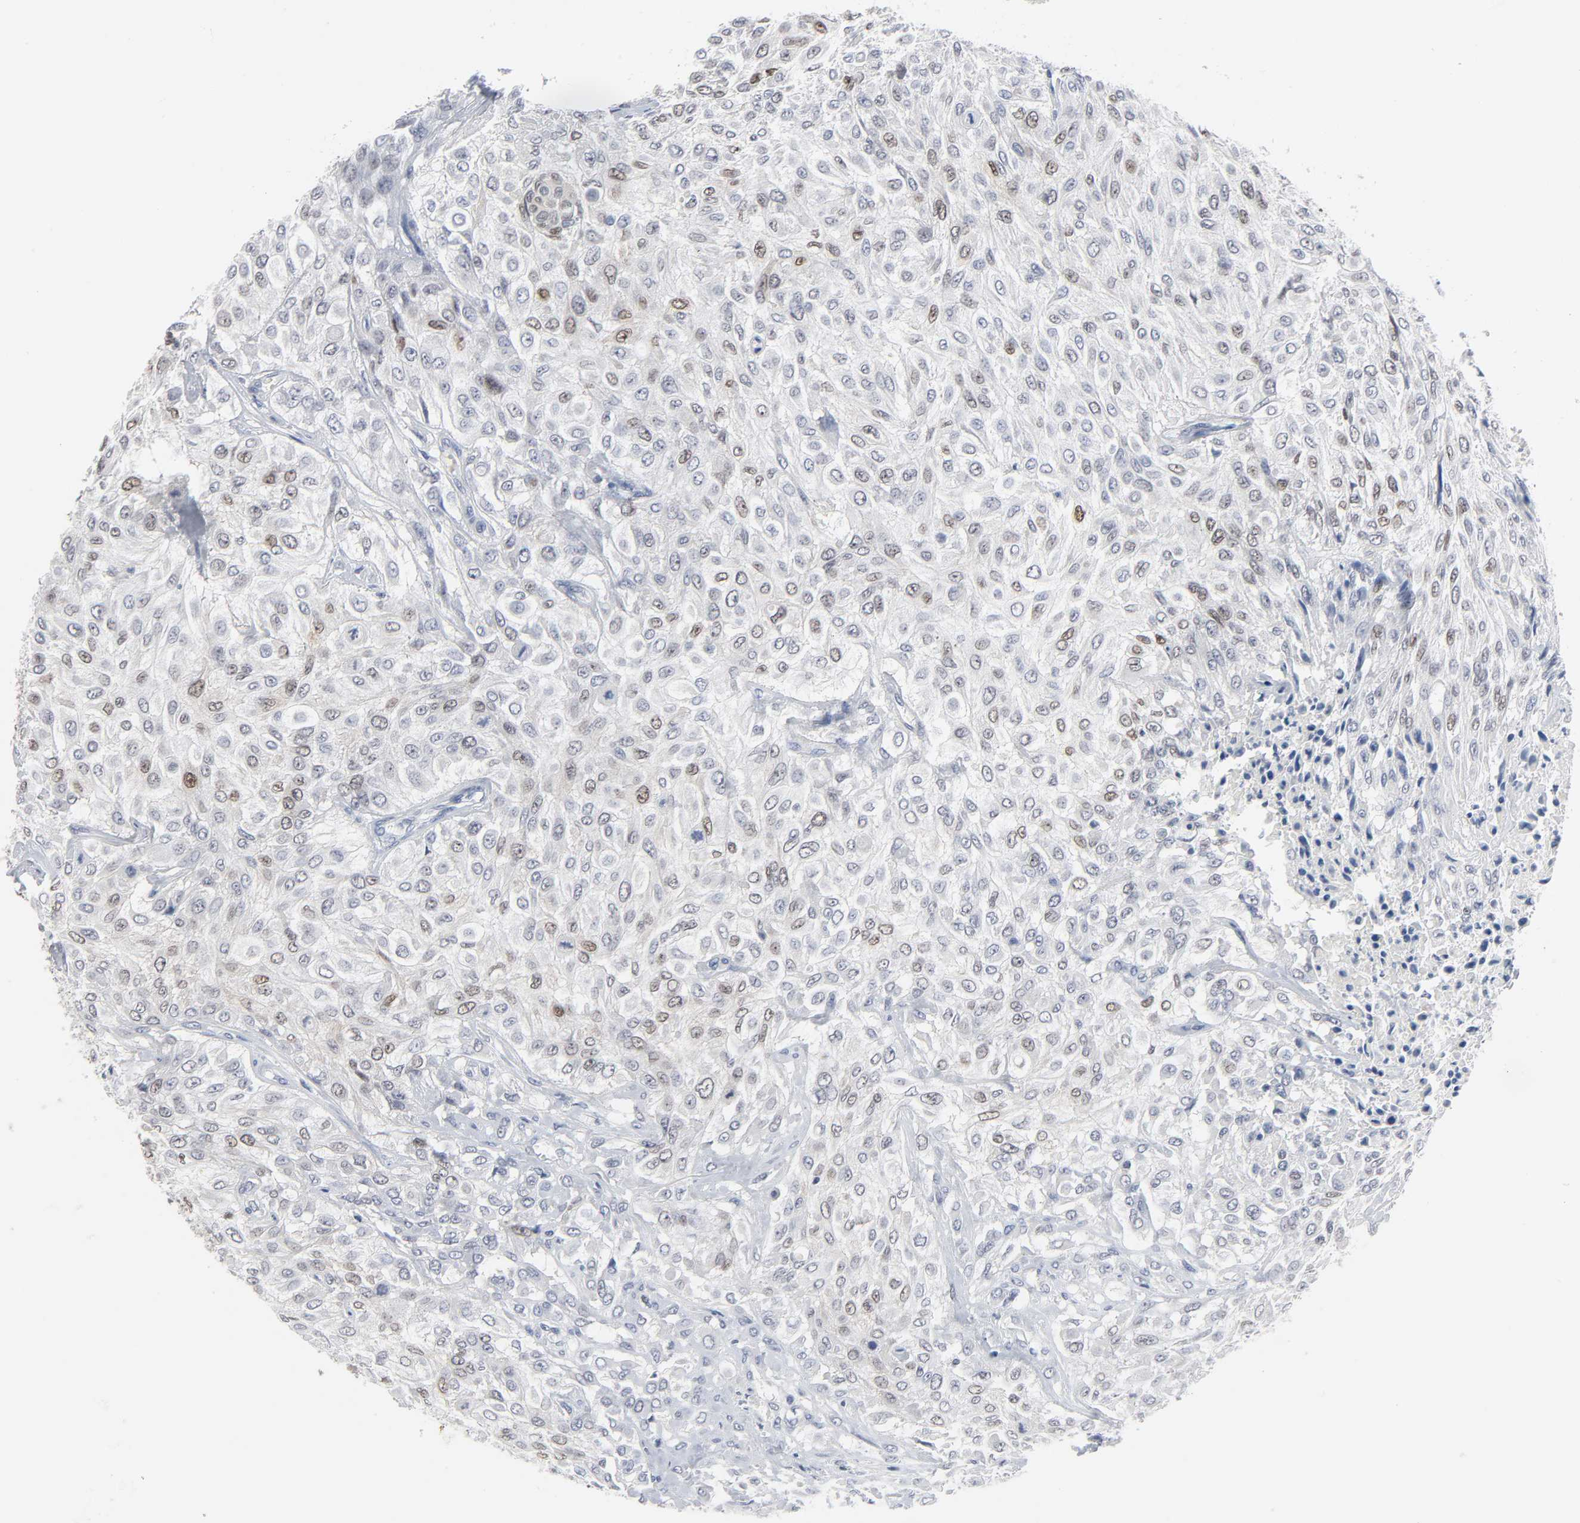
{"staining": {"intensity": "weak", "quantity": "25%-75%", "location": "nuclear"}, "tissue": "urothelial cancer", "cell_type": "Tumor cells", "image_type": "cancer", "snomed": [{"axis": "morphology", "description": "Urothelial carcinoma, High grade"}, {"axis": "topography", "description": "Urinary bladder"}], "caption": "Urothelial cancer was stained to show a protein in brown. There is low levels of weak nuclear positivity in approximately 25%-75% of tumor cells.", "gene": "WEE1", "patient": {"sex": "male", "age": 57}}